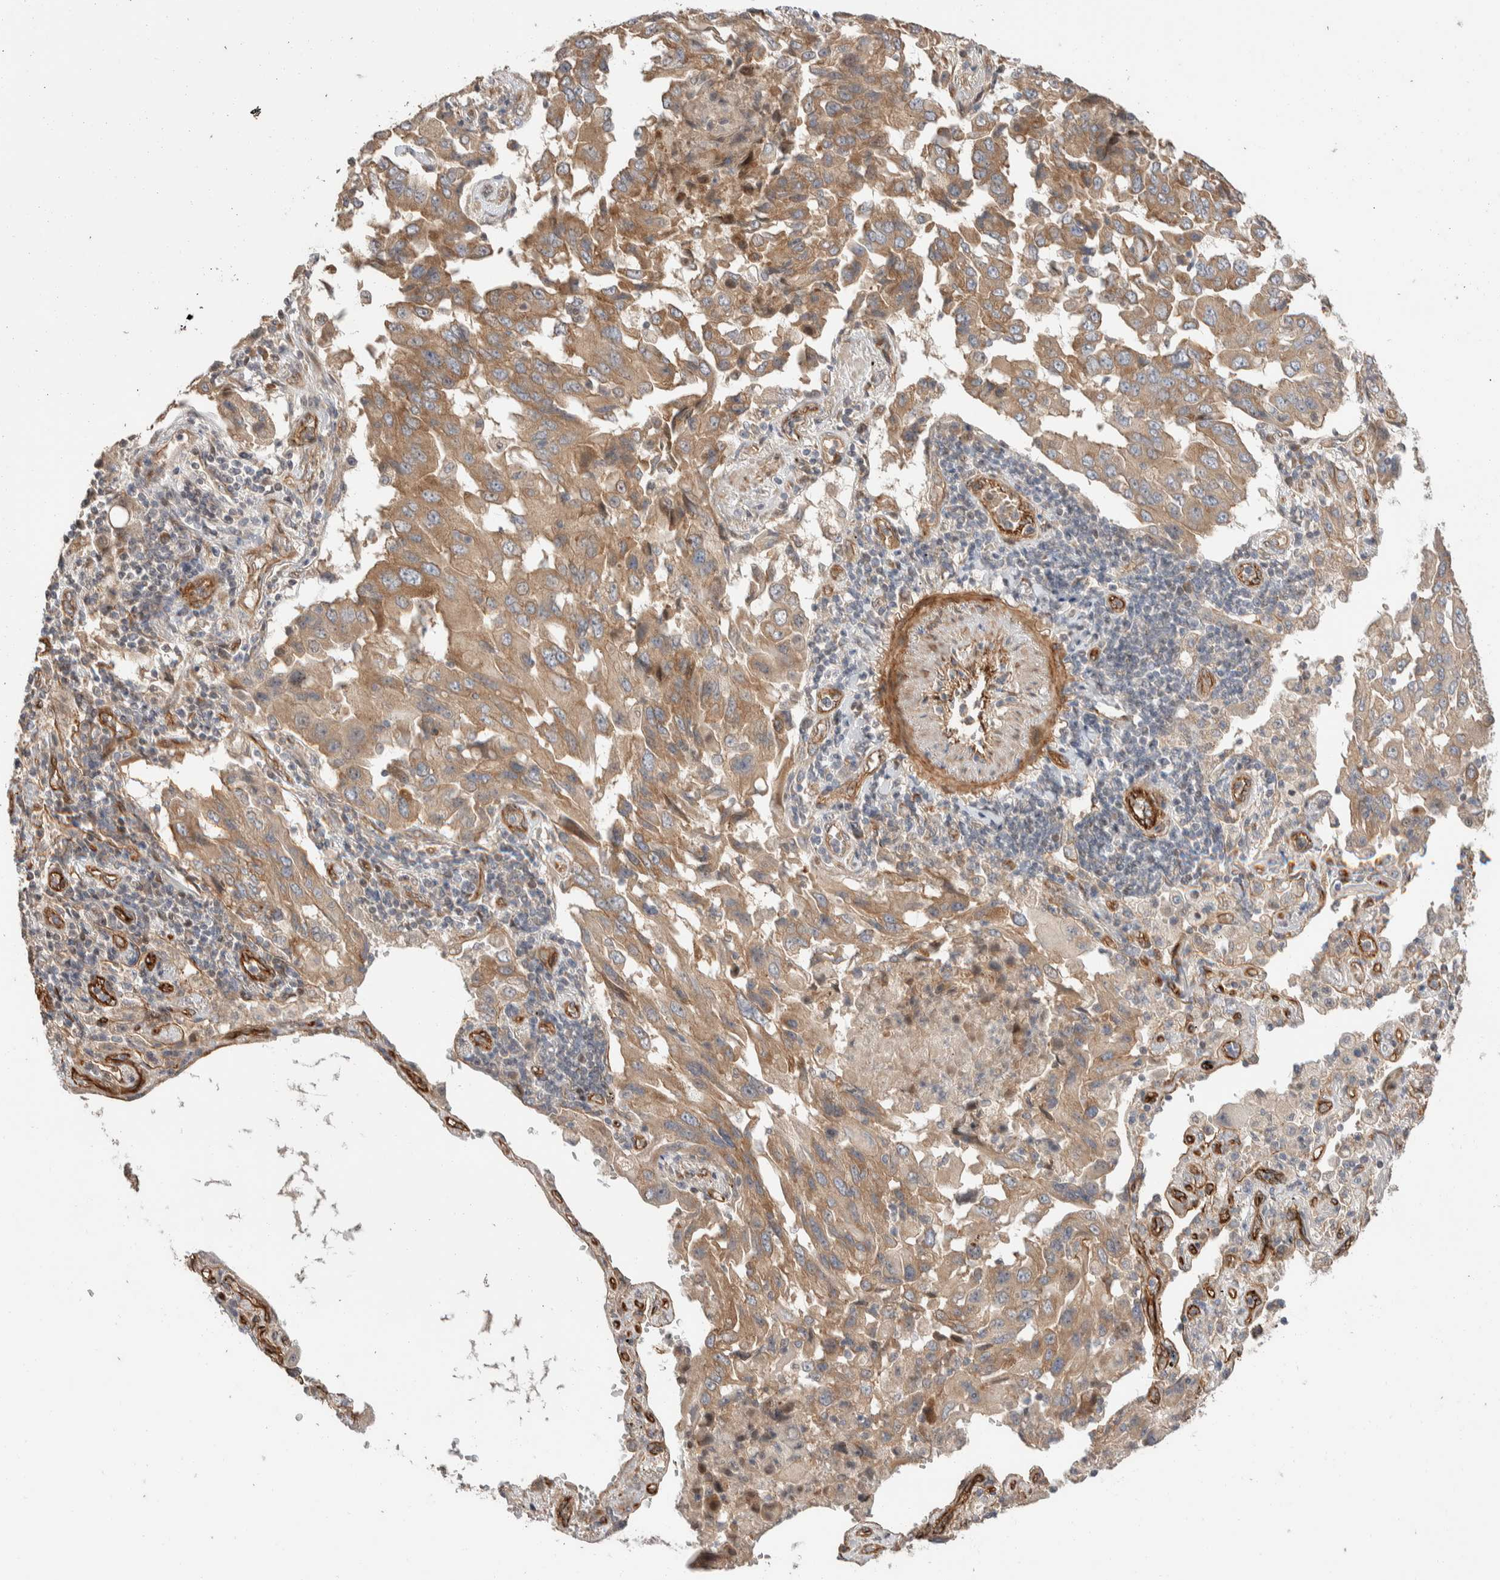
{"staining": {"intensity": "moderate", "quantity": ">75%", "location": "cytoplasmic/membranous"}, "tissue": "lung cancer", "cell_type": "Tumor cells", "image_type": "cancer", "snomed": [{"axis": "morphology", "description": "Adenocarcinoma, NOS"}, {"axis": "topography", "description": "Lung"}], "caption": "Protein analysis of lung cancer (adenocarcinoma) tissue demonstrates moderate cytoplasmic/membranous expression in about >75% of tumor cells.", "gene": "ERC1", "patient": {"sex": "female", "age": 65}}